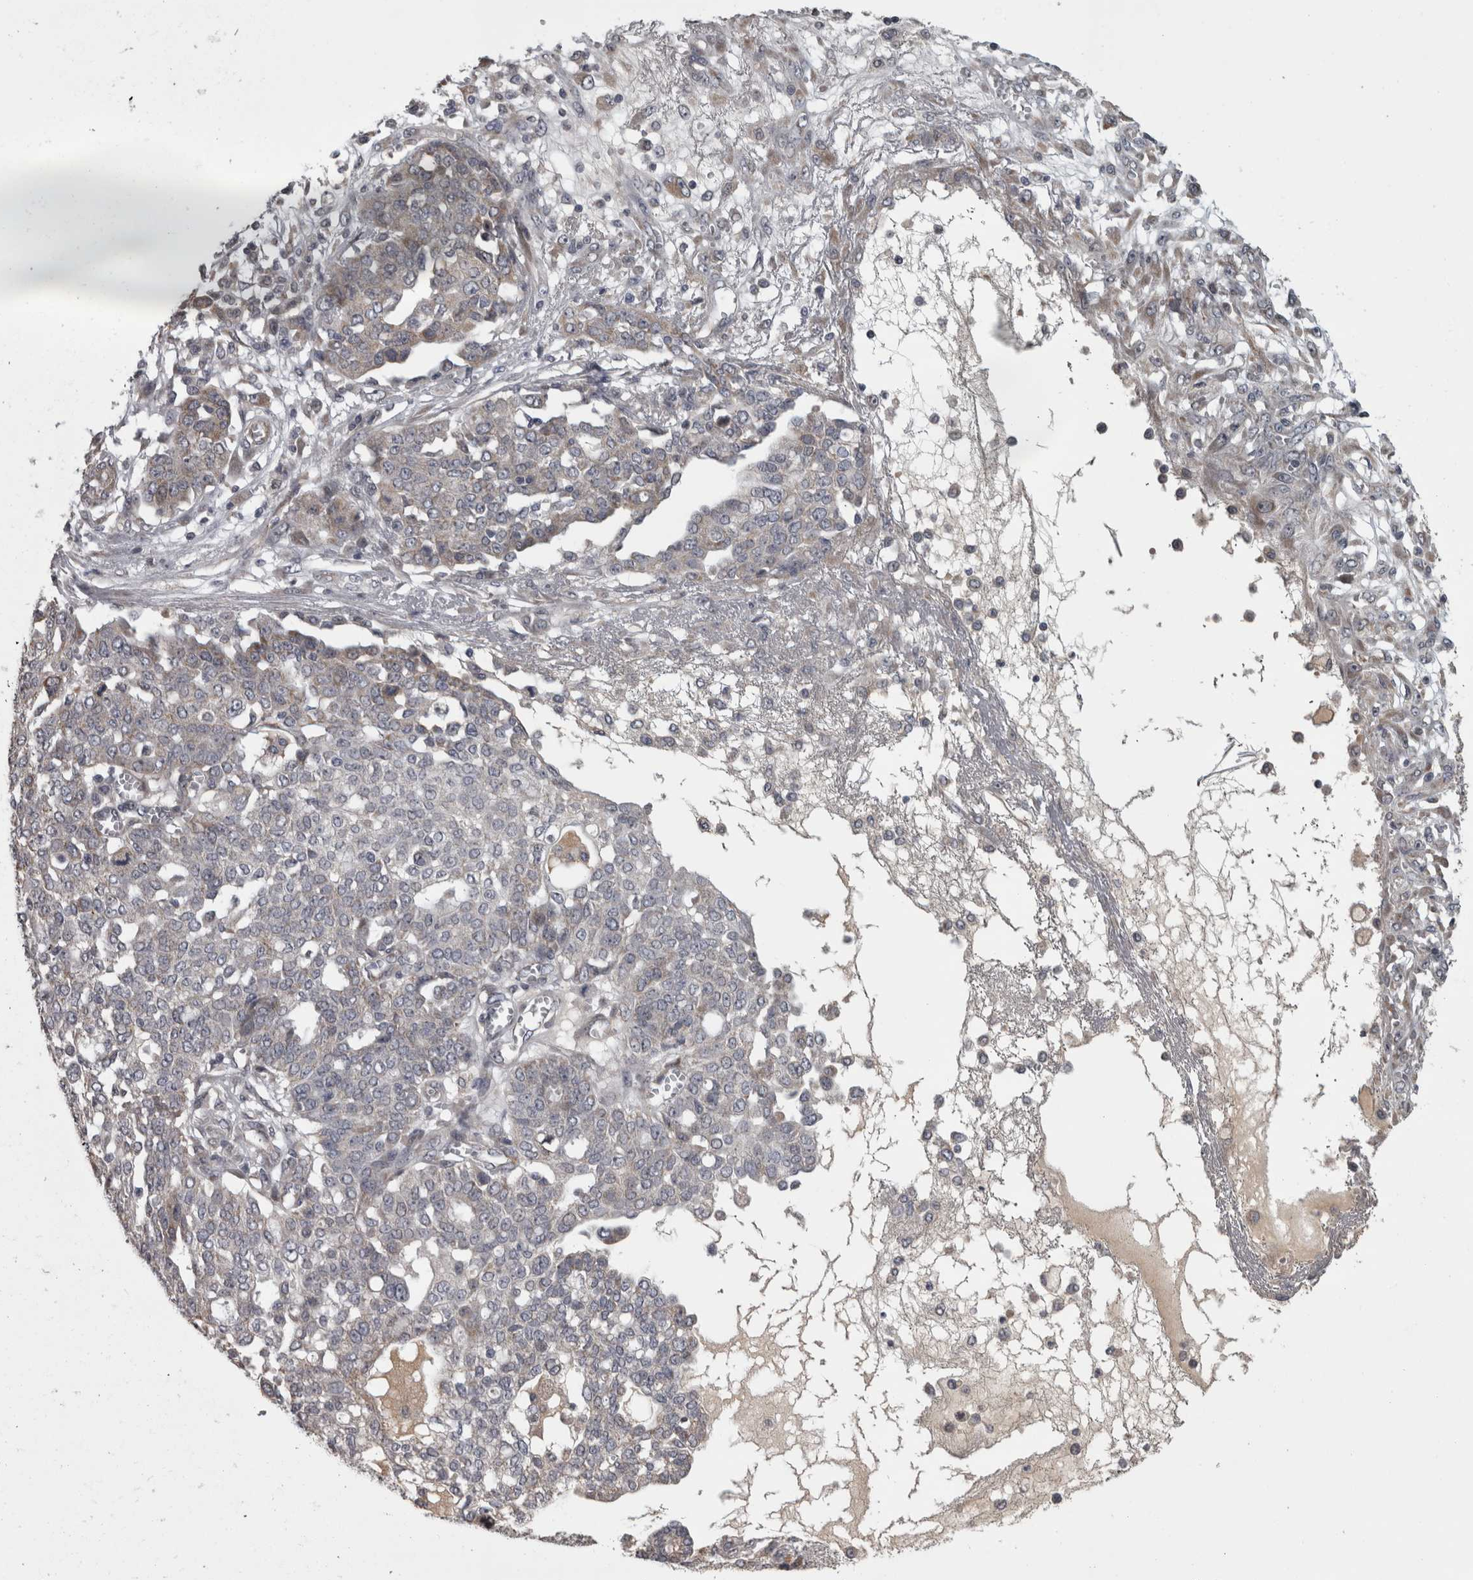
{"staining": {"intensity": "weak", "quantity": "<25%", "location": "cytoplasmic/membranous"}, "tissue": "ovarian cancer", "cell_type": "Tumor cells", "image_type": "cancer", "snomed": [{"axis": "morphology", "description": "Cystadenocarcinoma, serous, NOS"}, {"axis": "topography", "description": "Soft tissue"}, {"axis": "topography", "description": "Ovary"}], "caption": "A photomicrograph of ovarian cancer stained for a protein demonstrates no brown staining in tumor cells.", "gene": "DBT", "patient": {"sex": "female", "age": 57}}